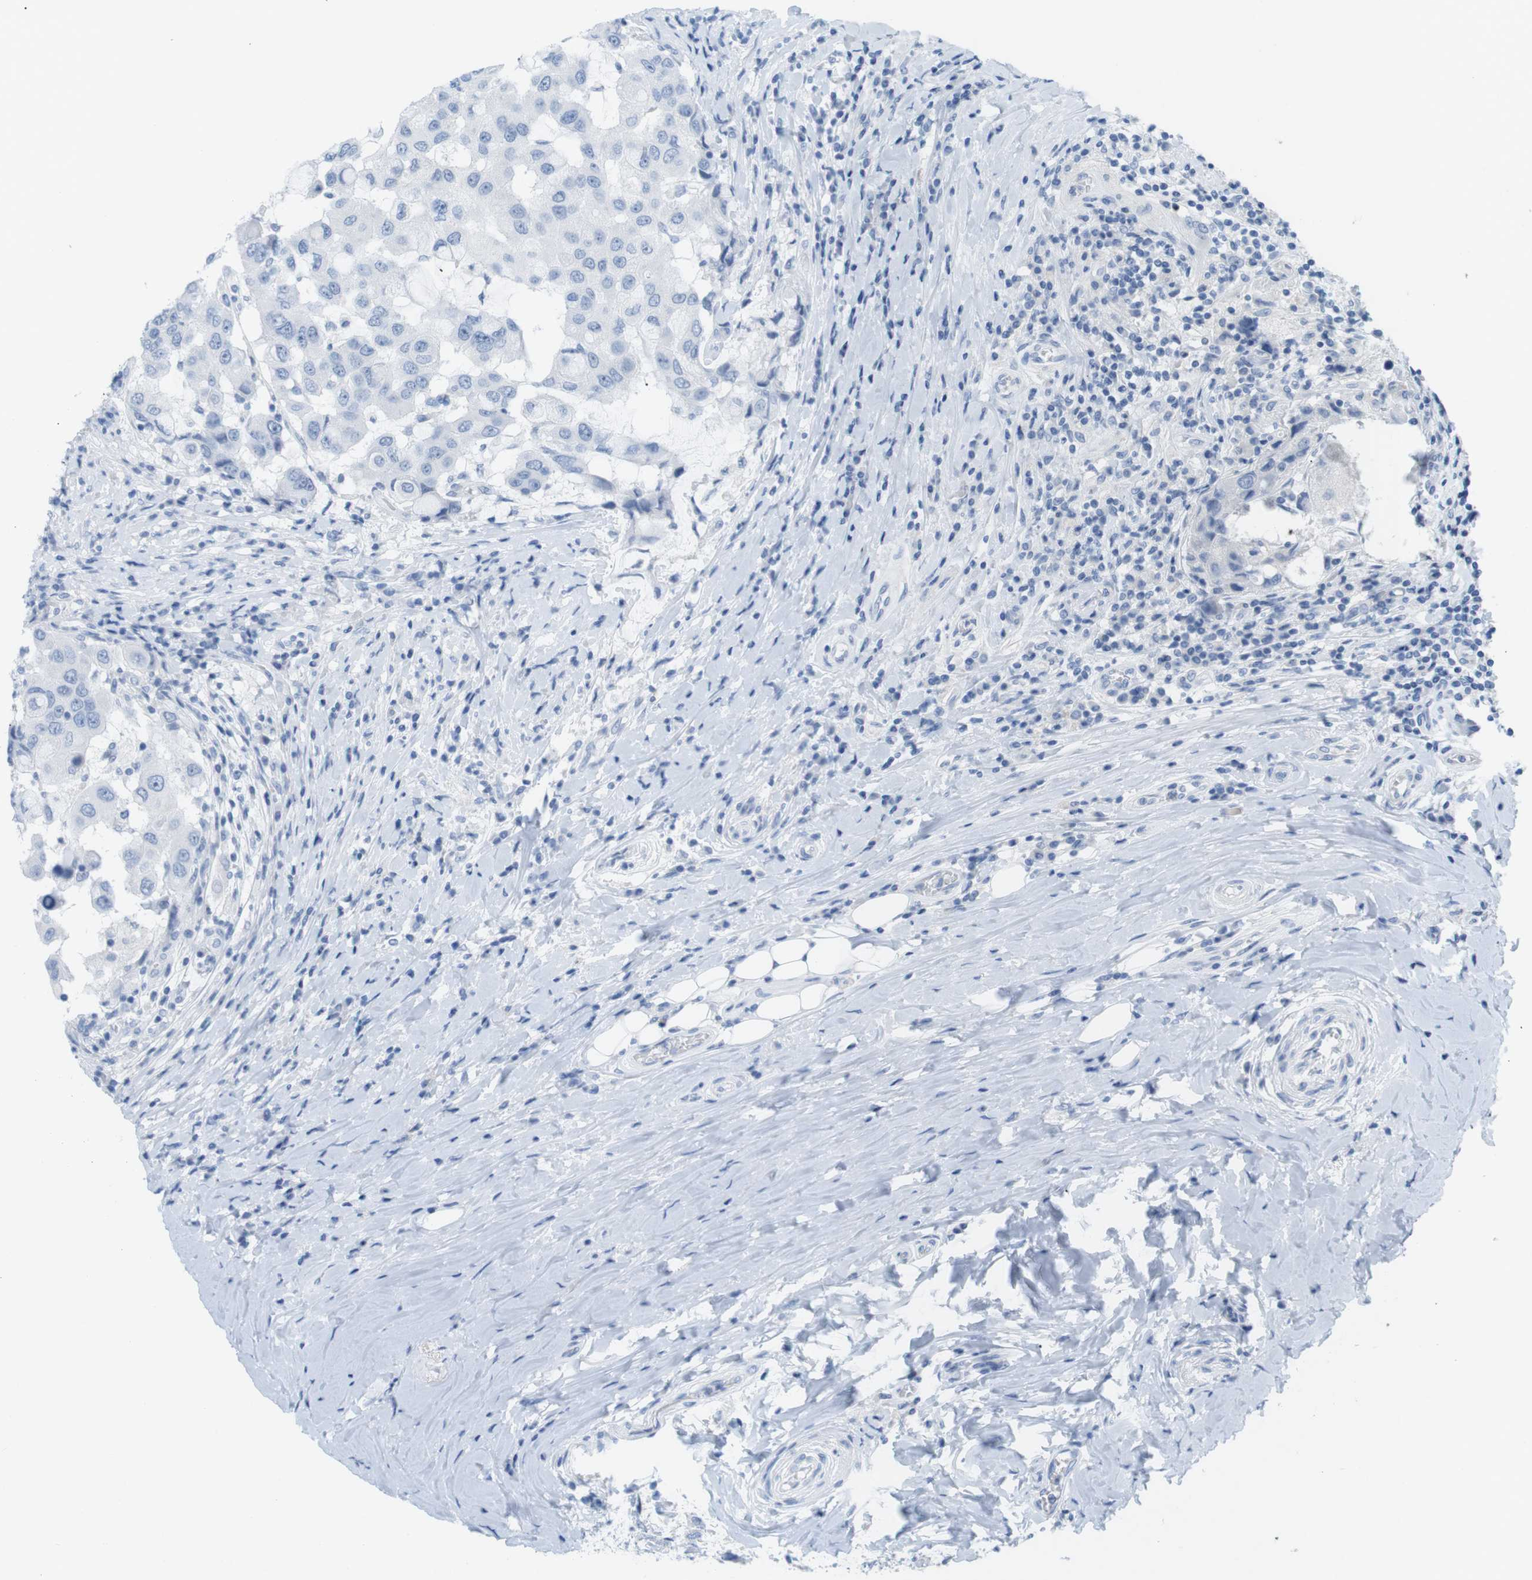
{"staining": {"intensity": "negative", "quantity": "none", "location": "none"}, "tissue": "breast cancer", "cell_type": "Tumor cells", "image_type": "cancer", "snomed": [{"axis": "morphology", "description": "Duct carcinoma"}, {"axis": "topography", "description": "Breast"}], "caption": "This is an immunohistochemistry (IHC) image of infiltrating ductal carcinoma (breast). There is no positivity in tumor cells.", "gene": "HBG2", "patient": {"sex": "female", "age": 27}}